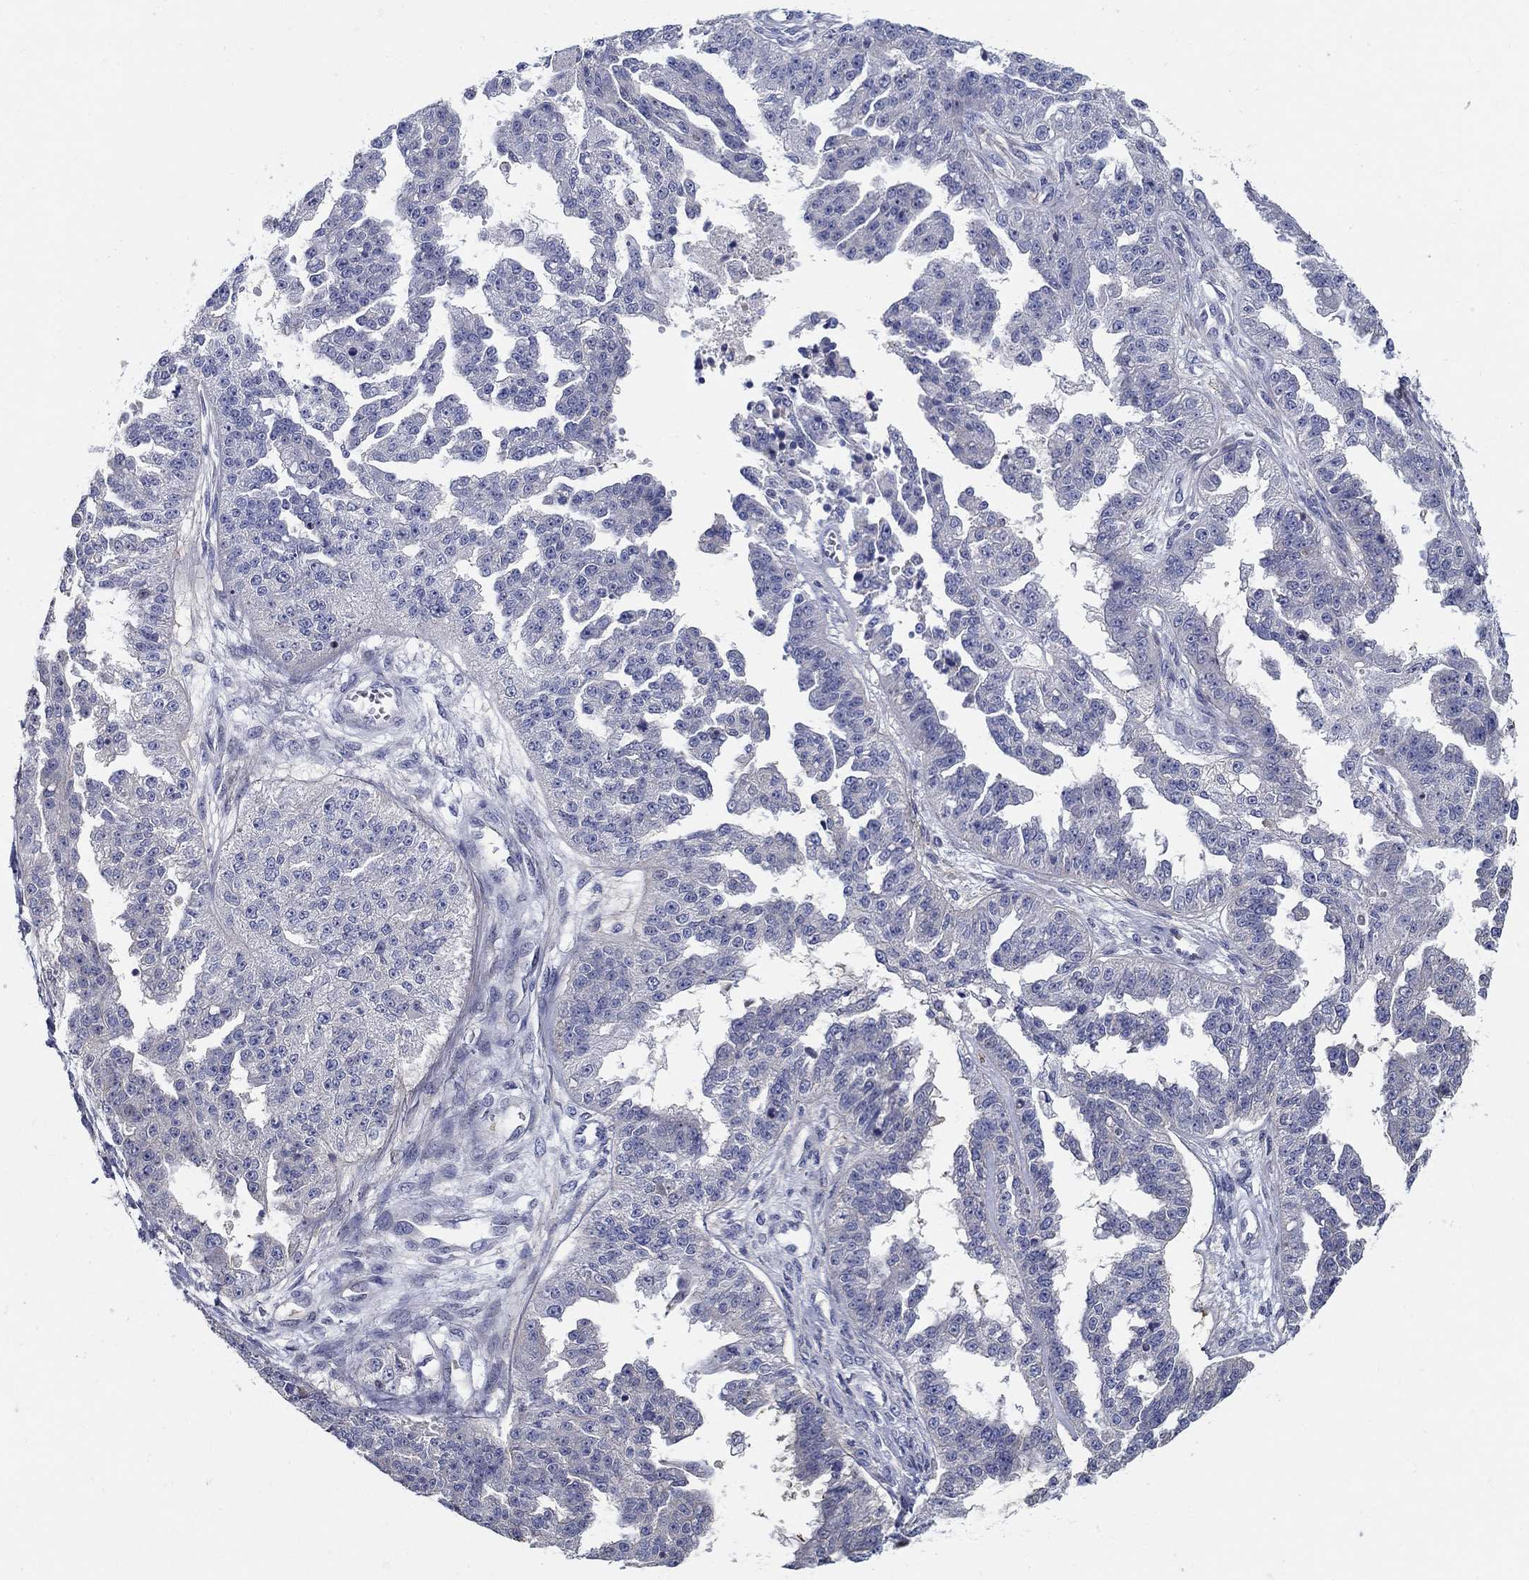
{"staining": {"intensity": "negative", "quantity": "none", "location": "none"}, "tissue": "ovarian cancer", "cell_type": "Tumor cells", "image_type": "cancer", "snomed": [{"axis": "morphology", "description": "Cystadenocarcinoma, serous, NOS"}, {"axis": "topography", "description": "Ovary"}], "caption": "IHC micrograph of neoplastic tissue: ovarian cancer (serous cystadenocarcinoma) stained with DAB reveals no significant protein expression in tumor cells.", "gene": "C16orf46", "patient": {"sex": "female", "age": 58}}